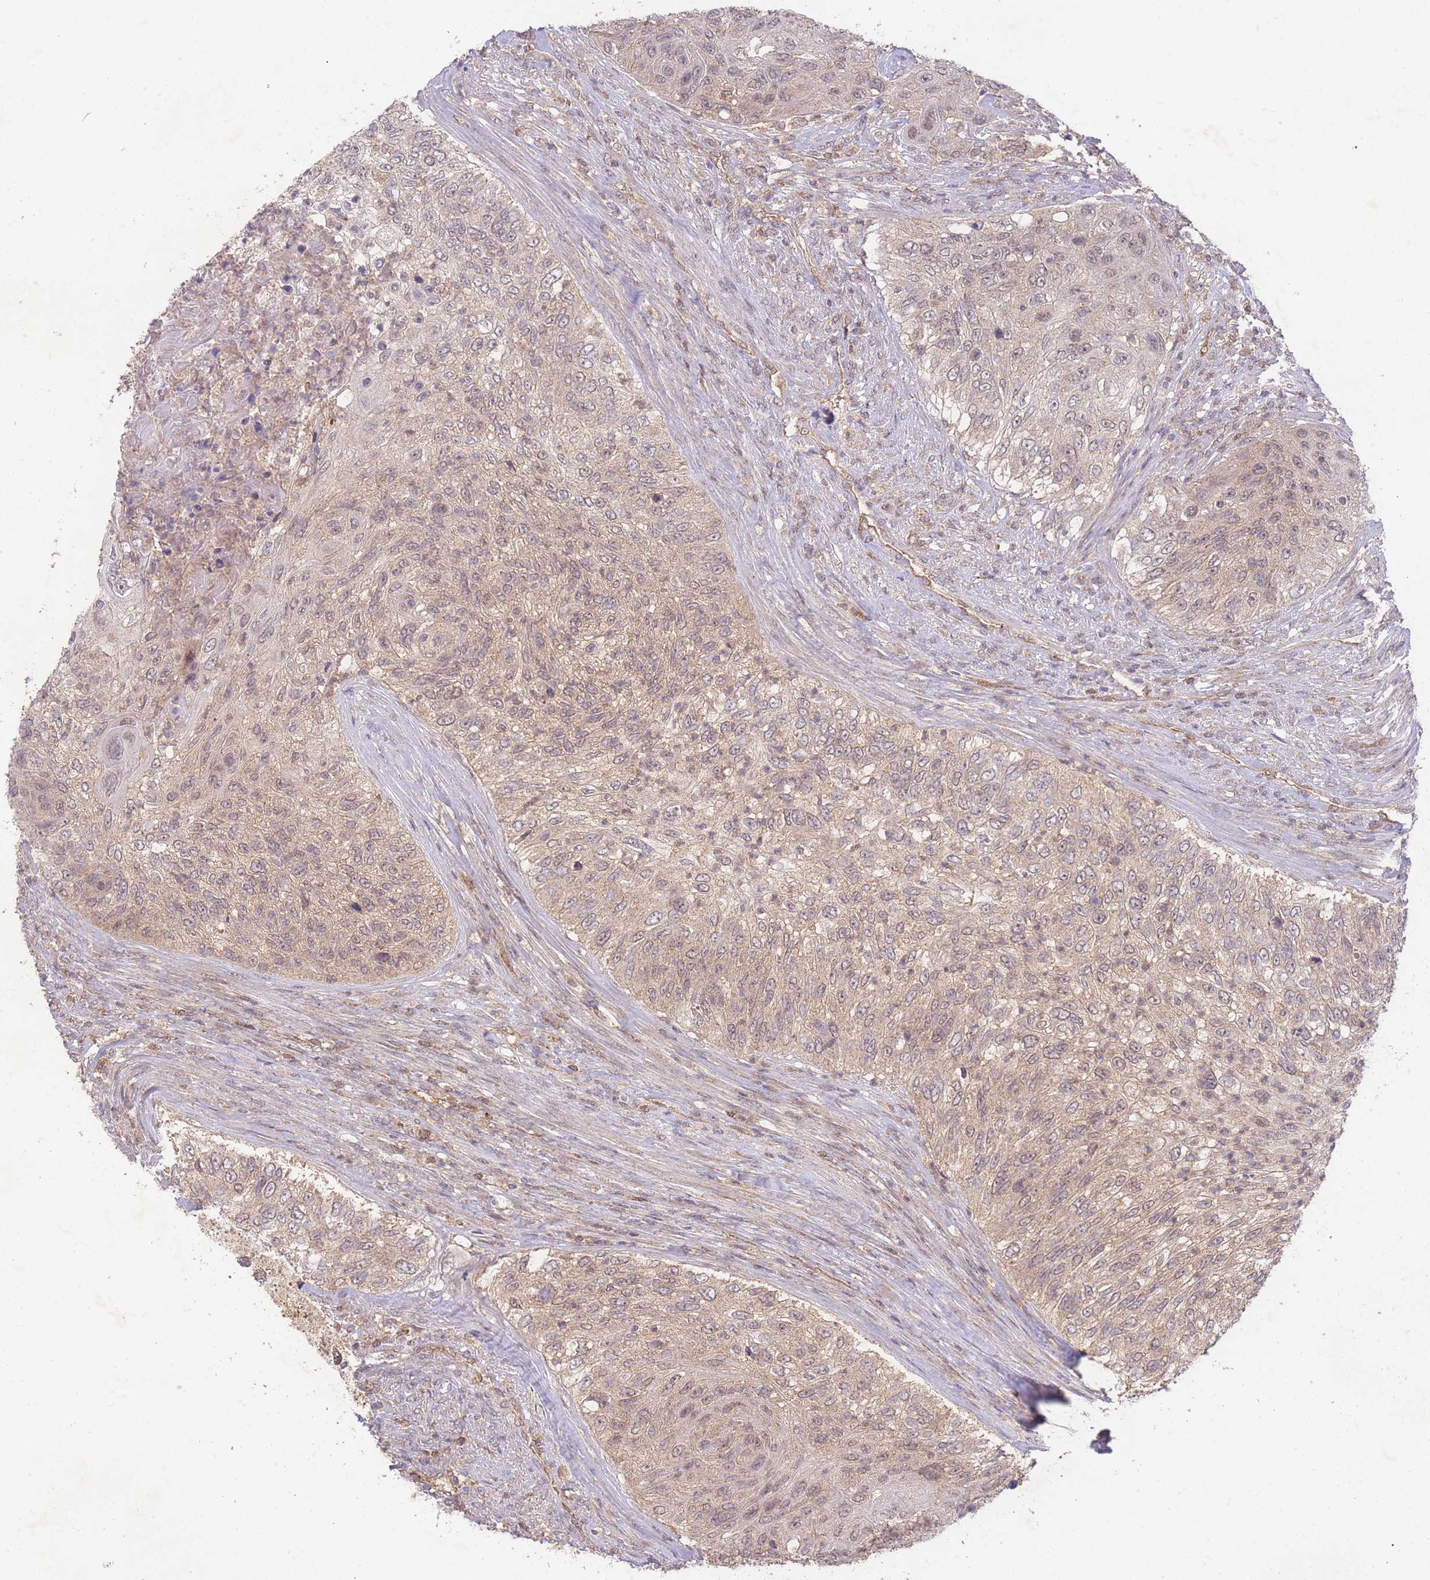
{"staining": {"intensity": "weak", "quantity": "25%-75%", "location": "cytoplasmic/membranous"}, "tissue": "urothelial cancer", "cell_type": "Tumor cells", "image_type": "cancer", "snomed": [{"axis": "morphology", "description": "Urothelial carcinoma, High grade"}, {"axis": "topography", "description": "Urinary bladder"}], "caption": "Protein positivity by immunohistochemistry (IHC) demonstrates weak cytoplasmic/membranous staining in approximately 25%-75% of tumor cells in urothelial carcinoma (high-grade).", "gene": "RNF144B", "patient": {"sex": "female", "age": 60}}